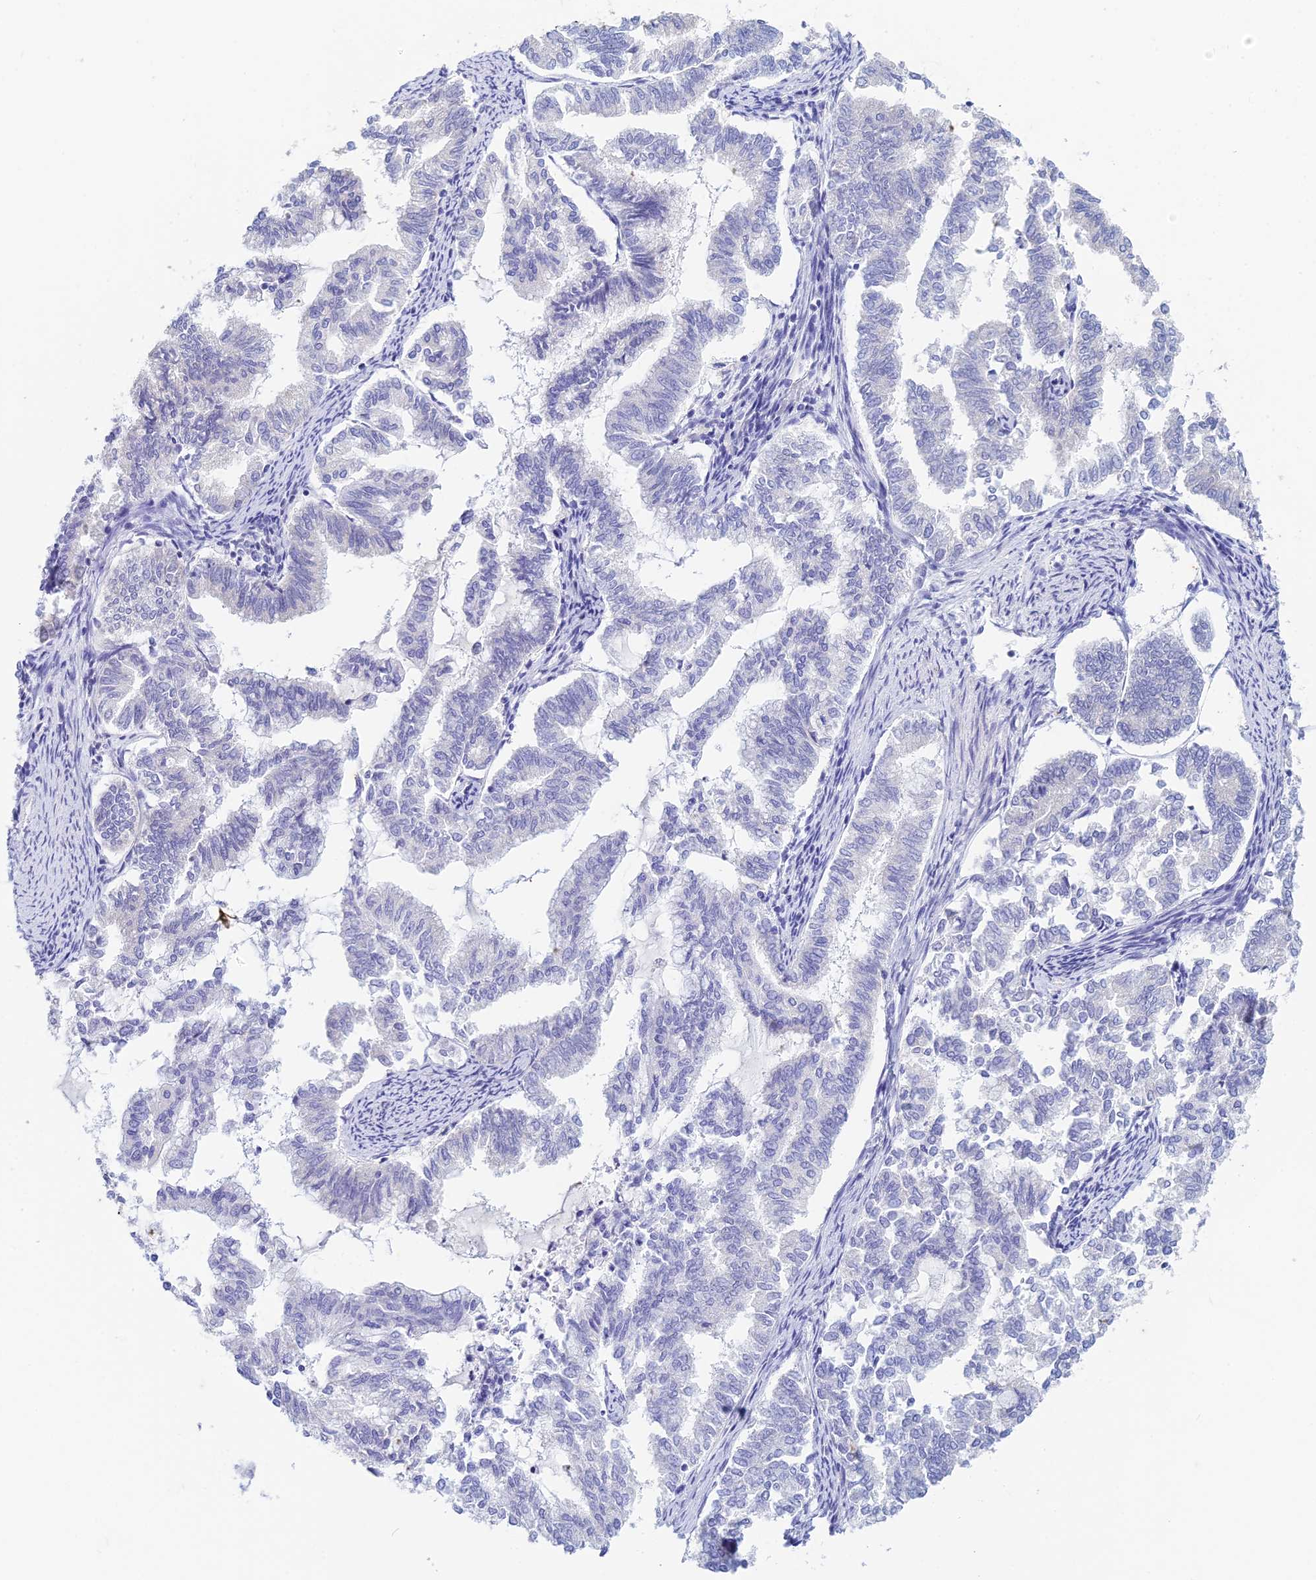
{"staining": {"intensity": "negative", "quantity": "none", "location": "none"}, "tissue": "endometrial cancer", "cell_type": "Tumor cells", "image_type": "cancer", "snomed": [{"axis": "morphology", "description": "Adenocarcinoma, NOS"}, {"axis": "topography", "description": "Endometrium"}], "caption": "The immunohistochemistry (IHC) image has no significant expression in tumor cells of endometrial cancer (adenocarcinoma) tissue.", "gene": "EEF2KMT", "patient": {"sex": "female", "age": 79}}